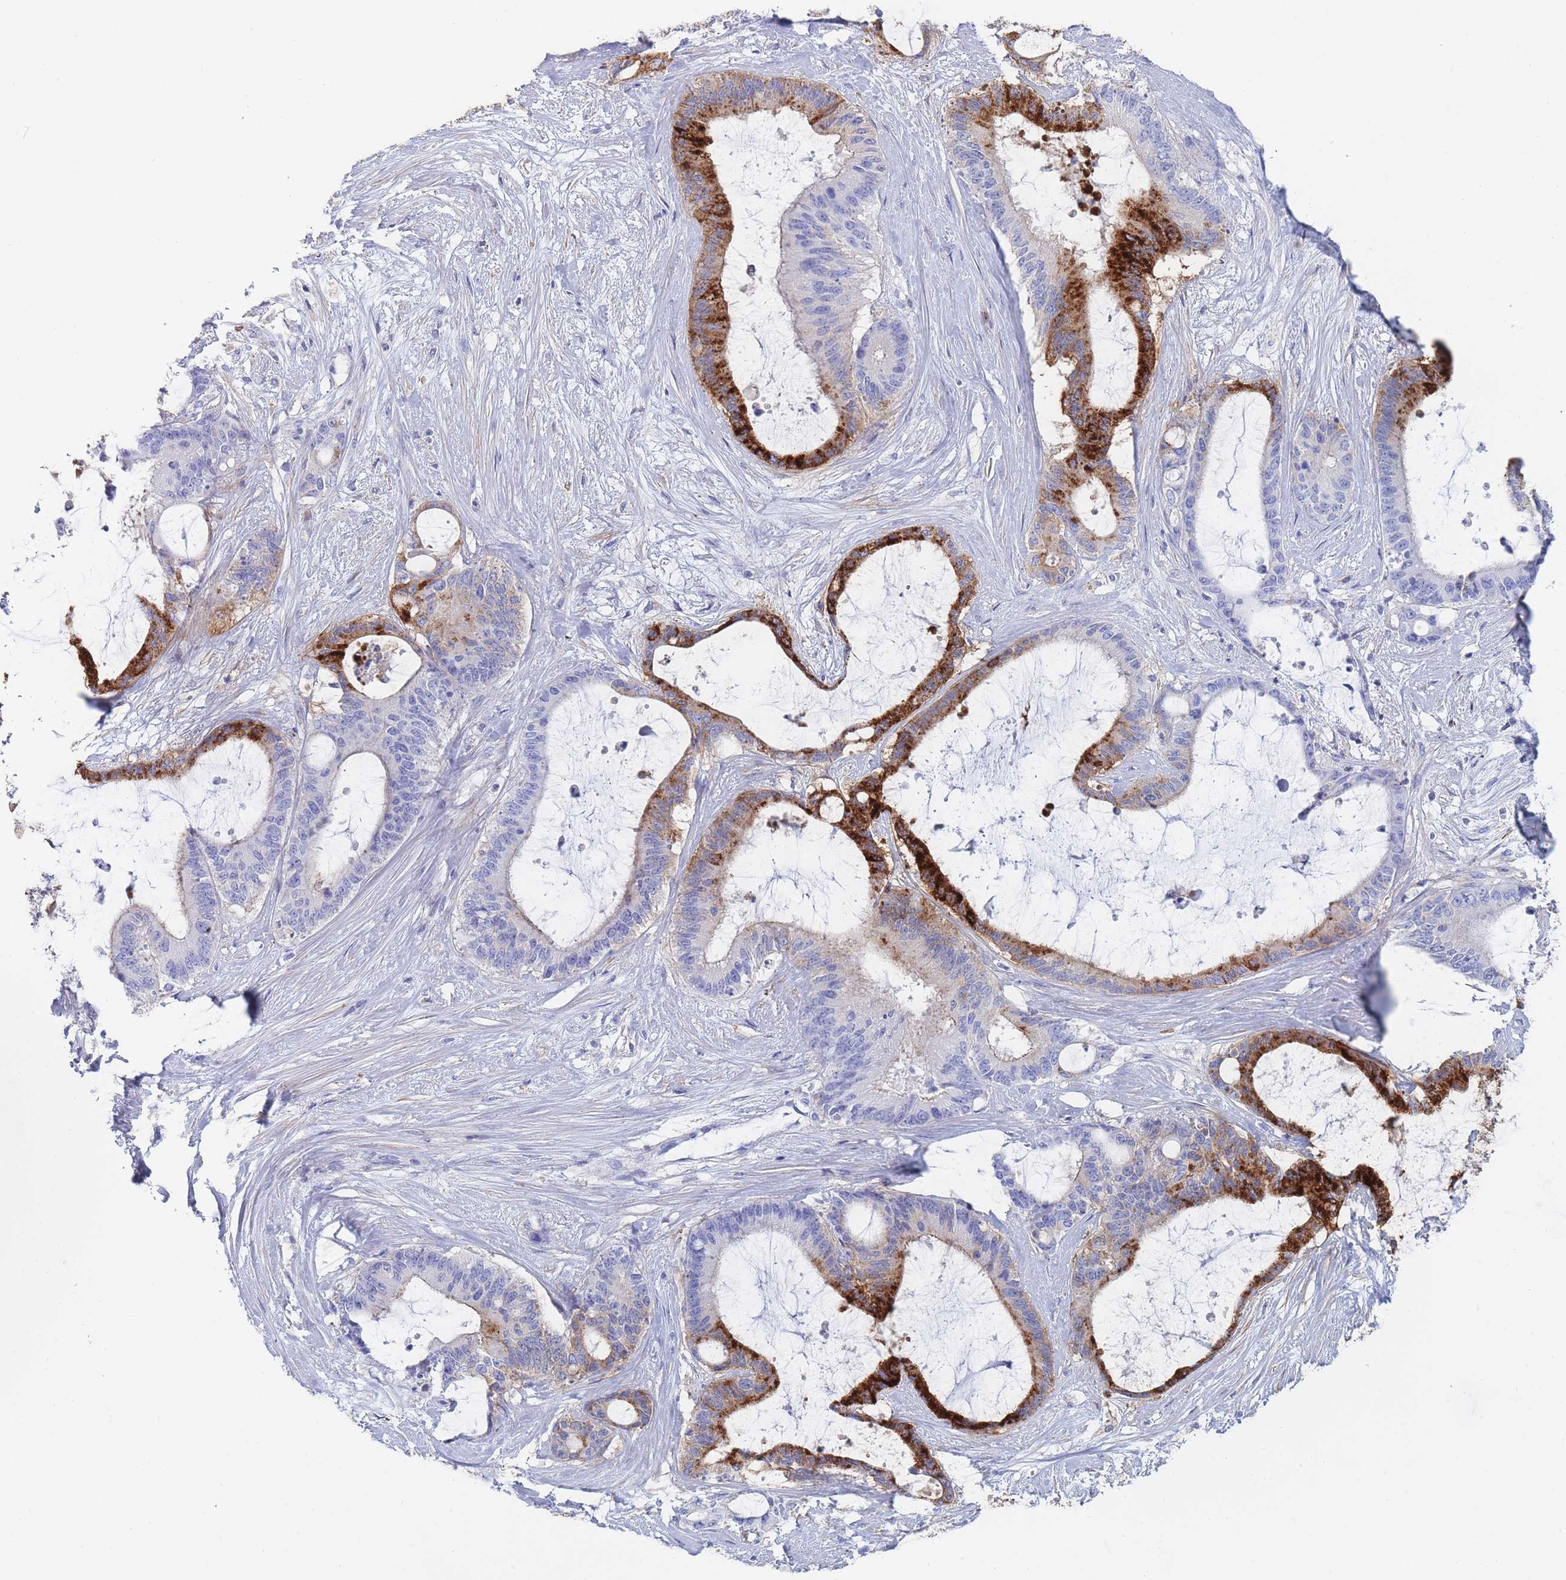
{"staining": {"intensity": "strong", "quantity": "25%-75%", "location": "cytoplasmic/membranous"}, "tissue": "liver cancer", "cell_type": "Tumor cells", "image_type": "cancer", "snomed": [{"axis": "morphology", "description": "Normal tissue, NOS"}, {"axis": "morphology", "description": "Cholangiocarcinoma"}, {"axis": "topography", "description": "Liver"}, {"axis": "topography", "description": "Peripheral nerve tissue"}], "caption": "A histopathology image showing strong cytoplasmic/membranous positivity in approximately 25%-75% of tumor cells in liver cholangiocarcinoma, as visualized by brown immunohistochemical staining.", "gene": "SLC2A1", "patient": {"sex": "female", "age": 73}}